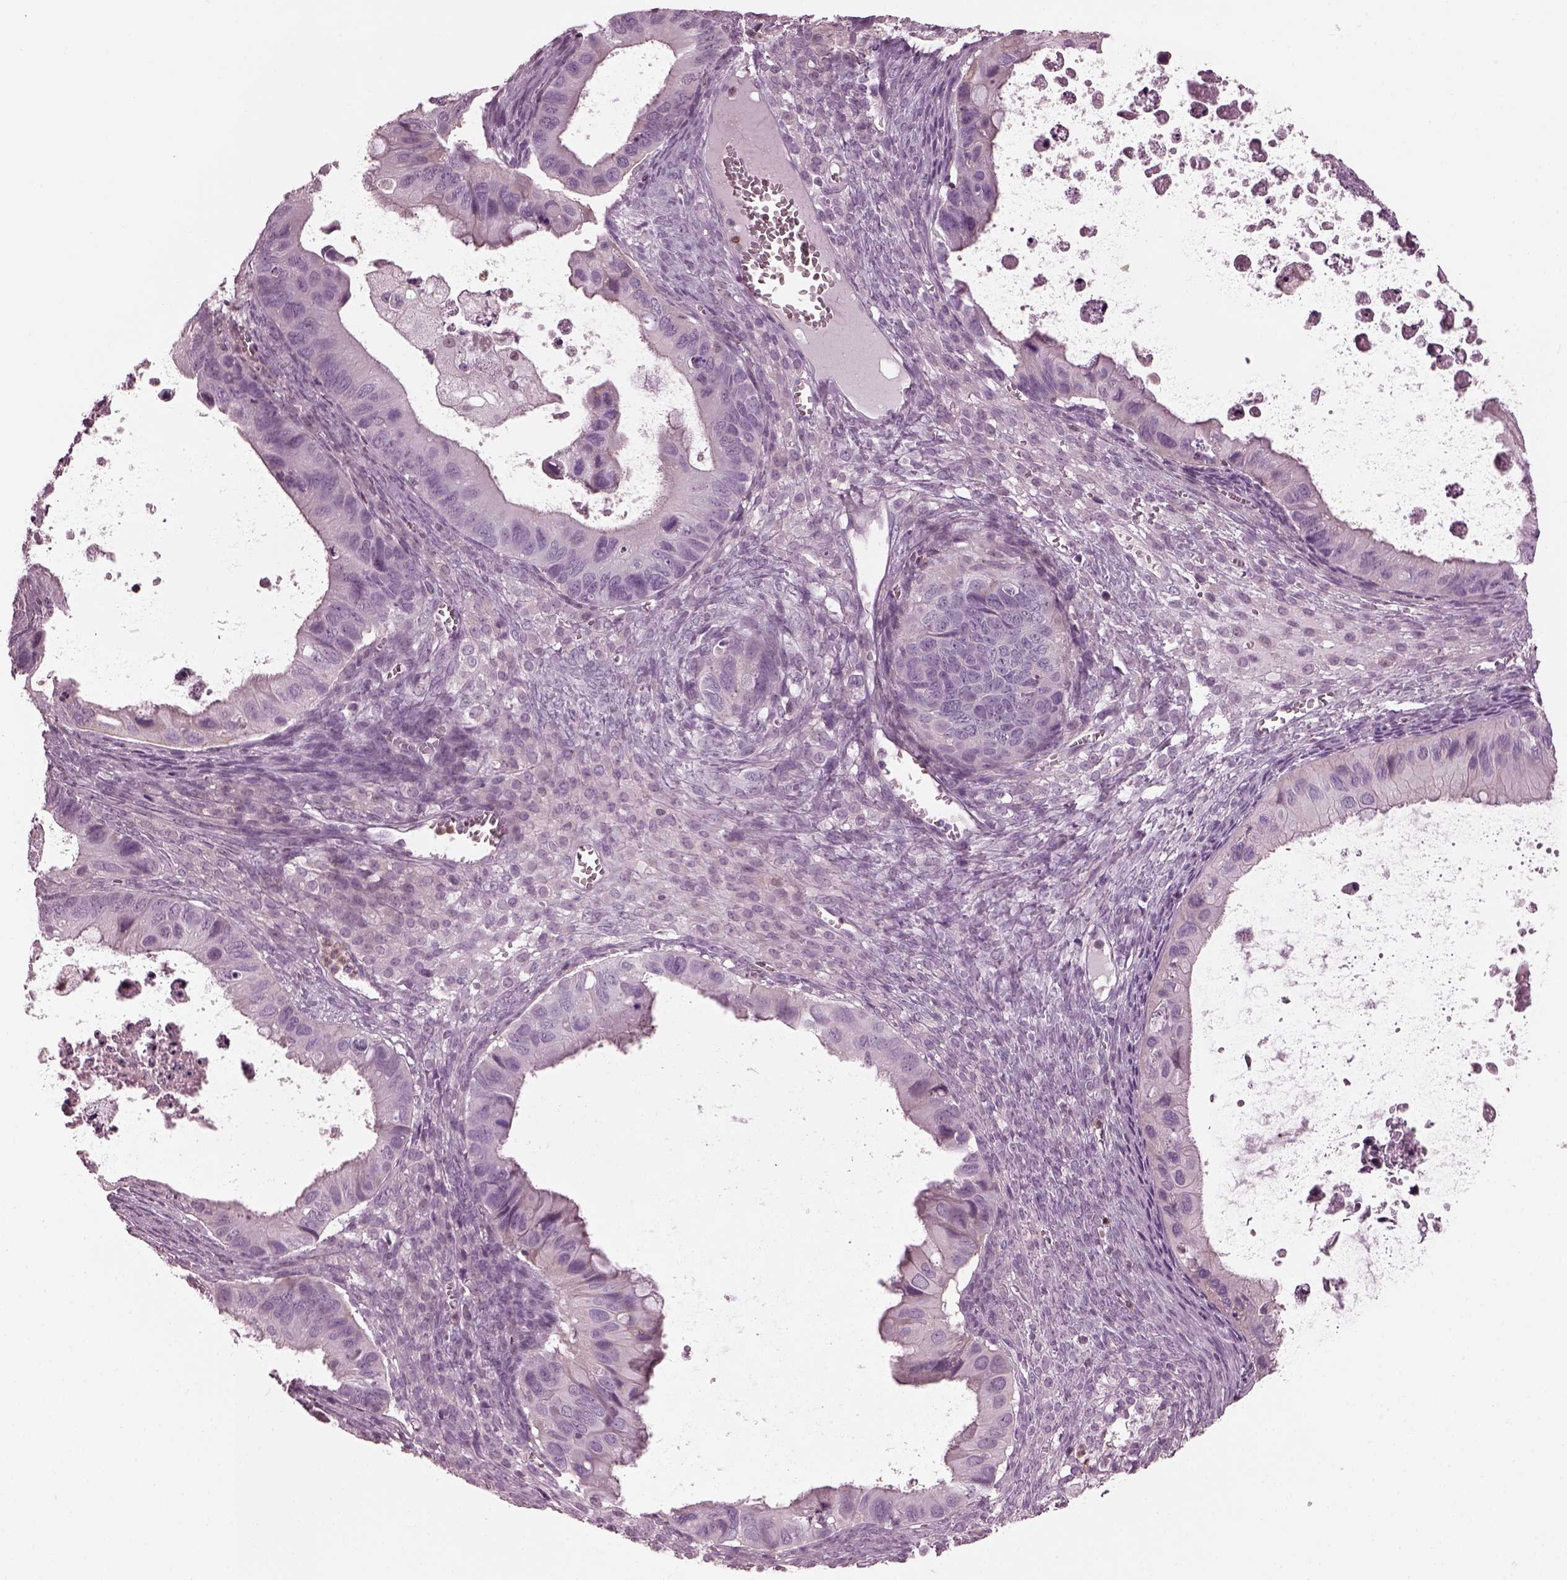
{"staining": {"intensity": "negative", "quantity": "none", "location": "none"}, "tissue": "ovarian cancer", "cell_type": "Tumor cells", "image_type": "cancer", "snomed": [{"axis": "morphology", "description": "Cystadenocarcinoma, mucinous, NOS"}, {"axis": "topography", "description": "Ovary"}], "caption": "High power microscopy histopathology image of an immunohistochemistry photomicrograph of ovarian cancer, revealing no significant expression in tumor cells.", "gene": "BFSP1", "patient": {"sex": "female", "age": 64}}